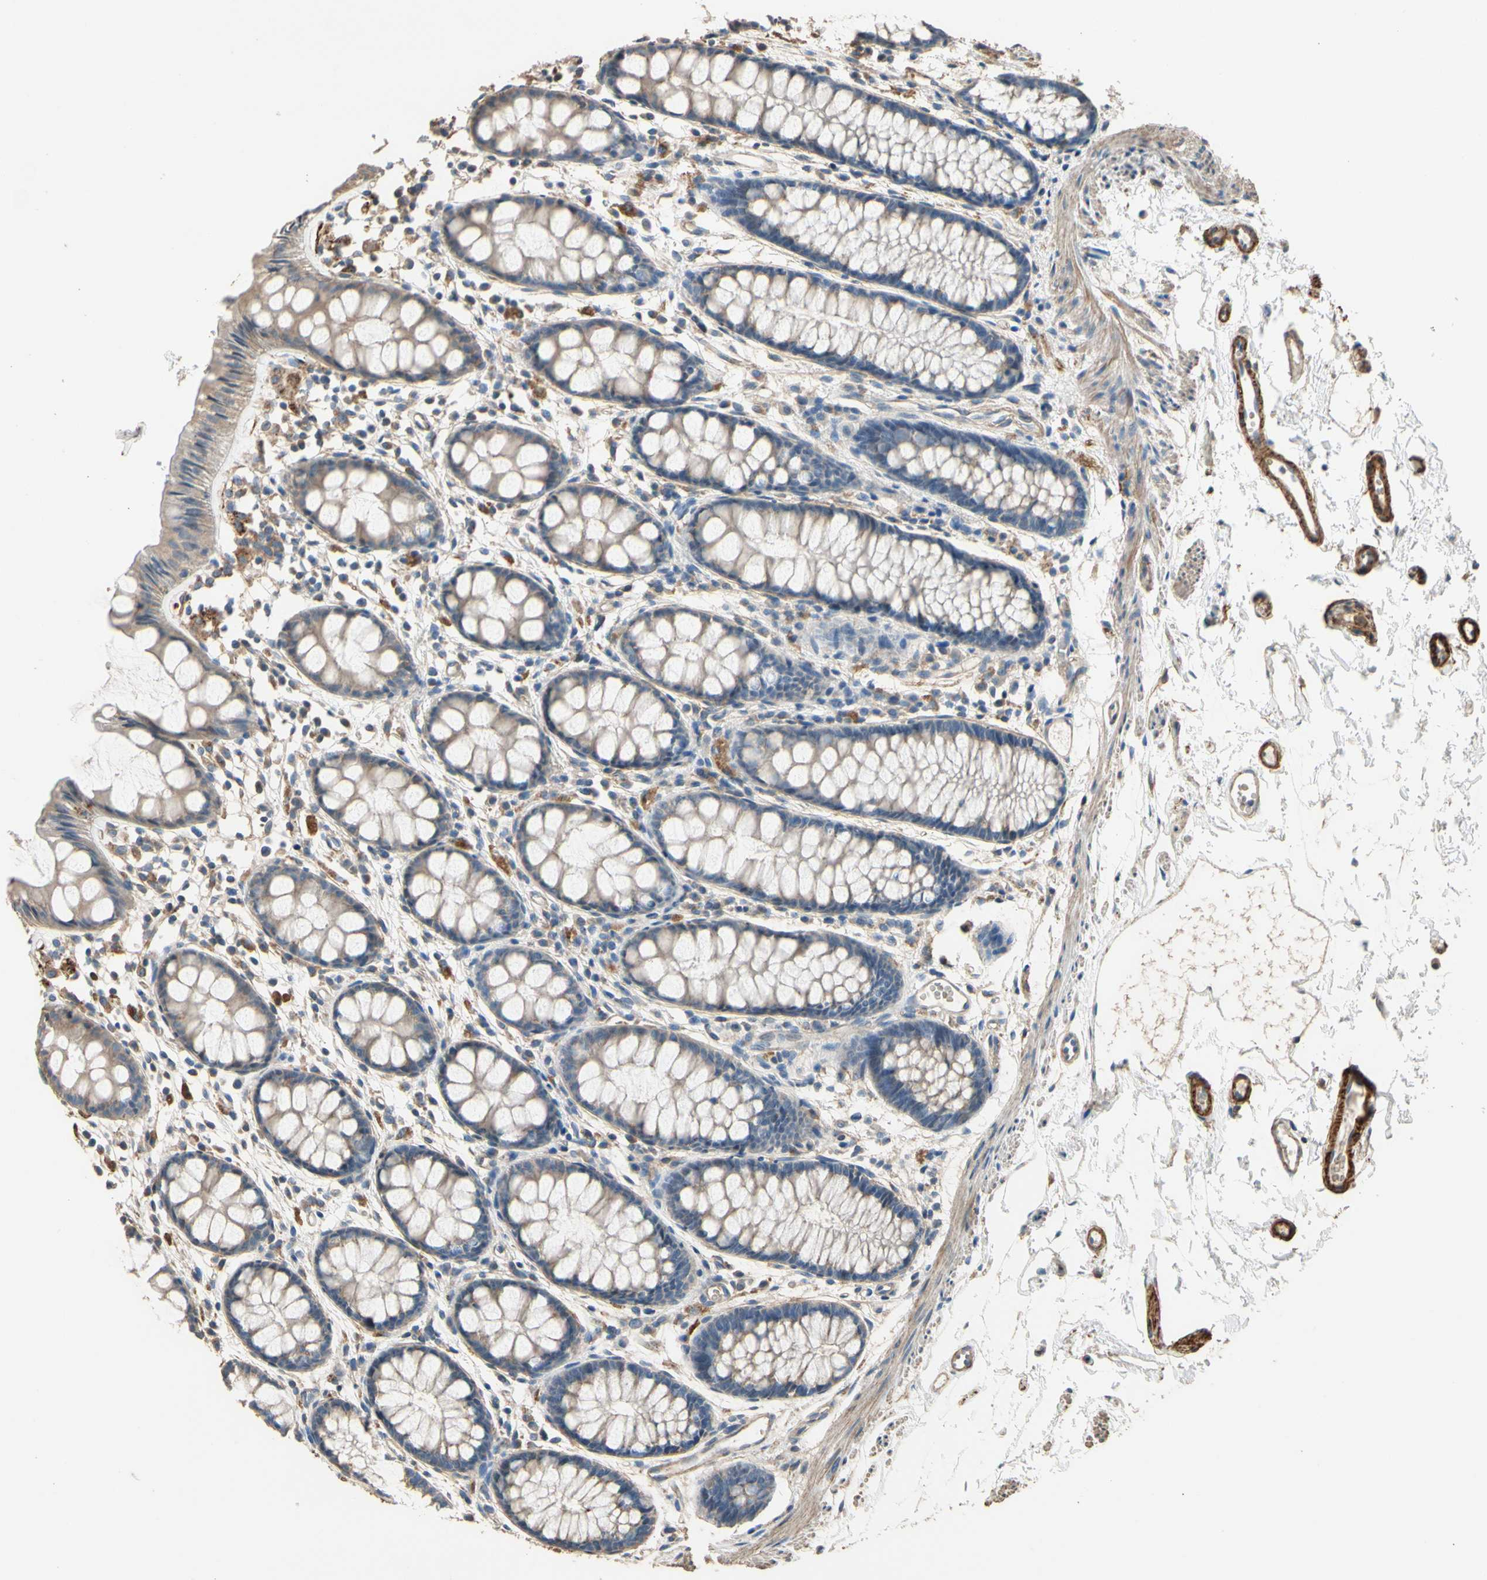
{"staining": {"intensity": "weak", "quantity": ">75%", "location": "cytoplasmic/membranous"}, "tissue": "rectum", "cell_type": "Glandular cells", "image_type": "normal", "snomed": [{"axis": "morphology", "description": "Normal tissue, NOS"}, {"axis": "topography", "description": "Rectum"}], "caption": "Protein positivity by immunohistochemistry (IHC) reveals weak cytoplasmic/membranous expression in about >75% of glandular cells in benign rectum.", "gene": "SUSD2", "patient": {"sex": "female", "age": 66}}